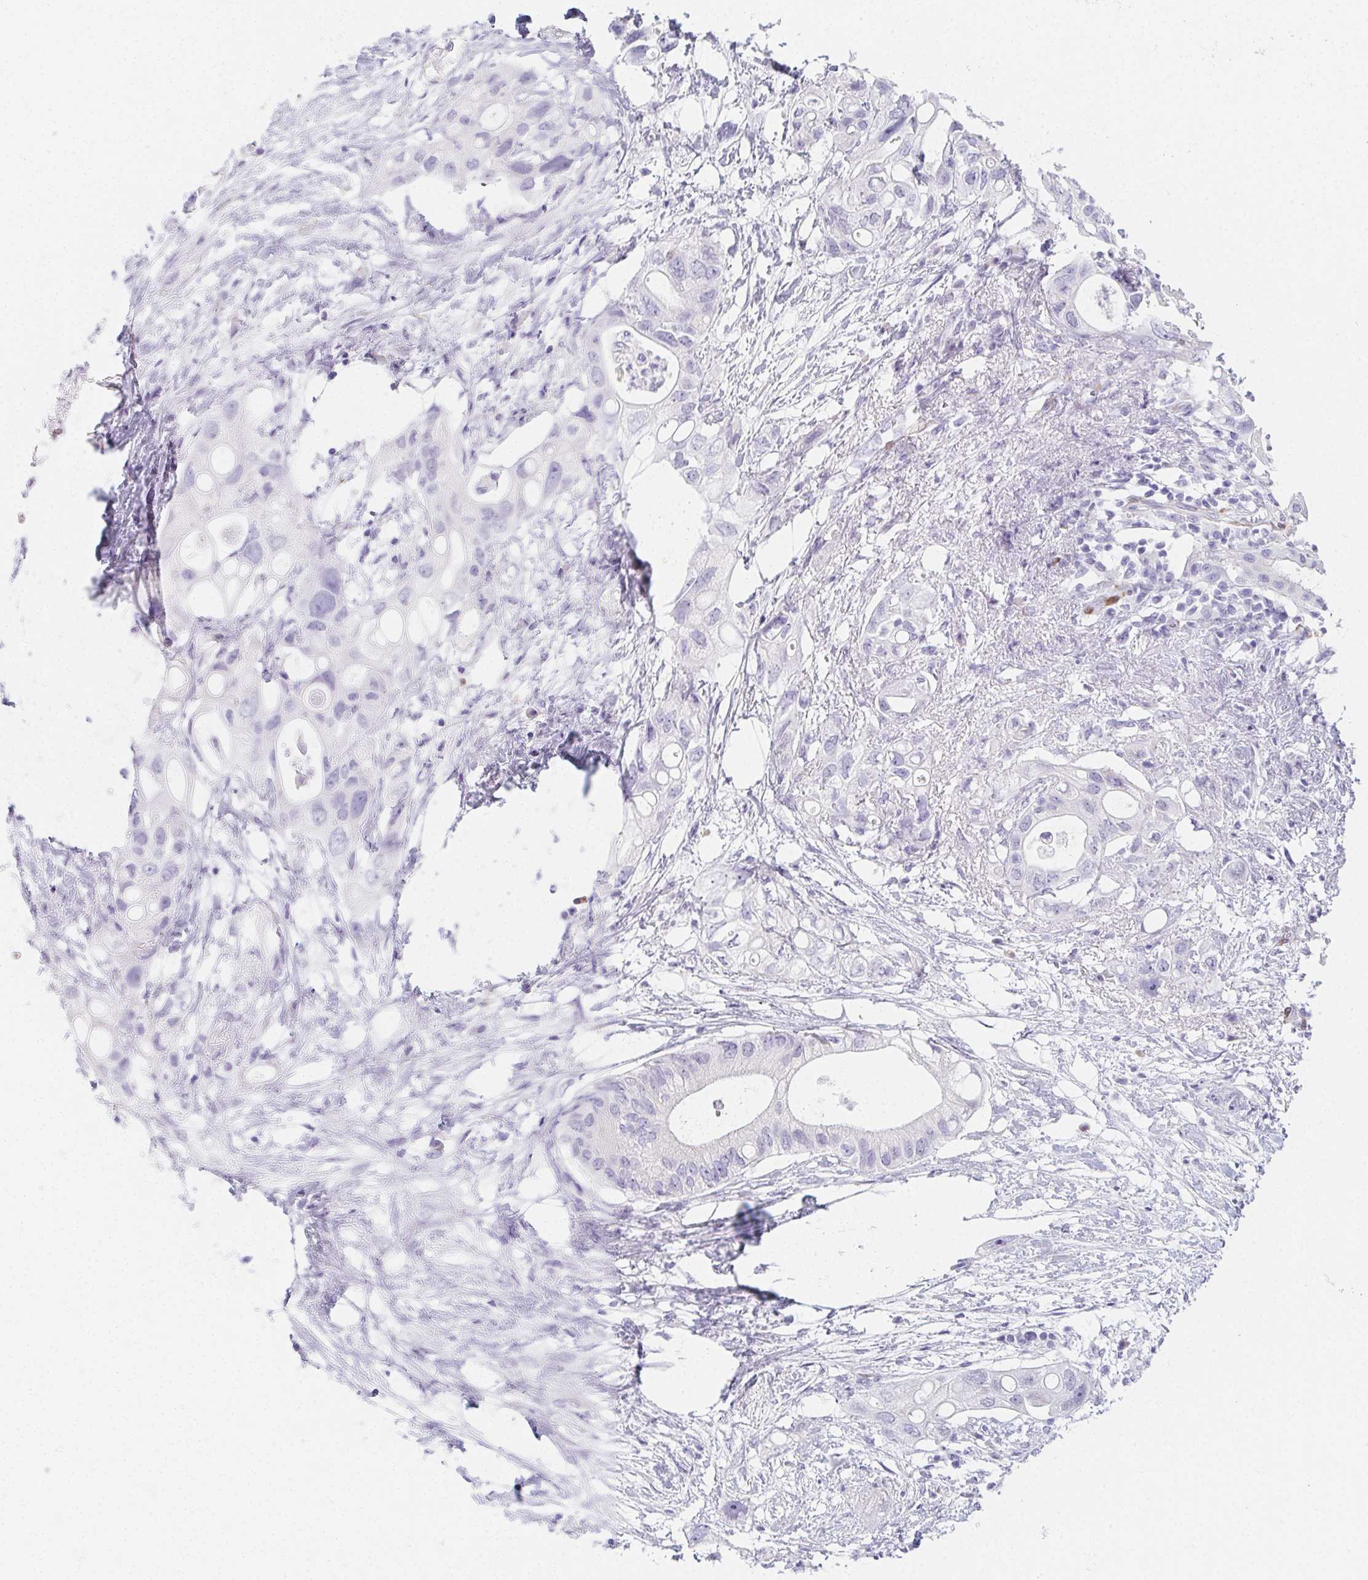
{"staining": {"intensity": "negative", "quantity": "none", "location": "none"}, "tissue": "pancreatic cancer", "cell_type": "Tumor cells", "image_type": "cancer", "snomed": [{"axis": "morphology", "description": "Adenocarcinoma, NOS"}, {"axis": "topography", "description": "Pancreas"}], "caption": "Protein analysis of pancreatic cancer exhibits no significant positivity in tumor cells.", "gene": "HRC", "patient": {"sex": "female", "age": 72}}